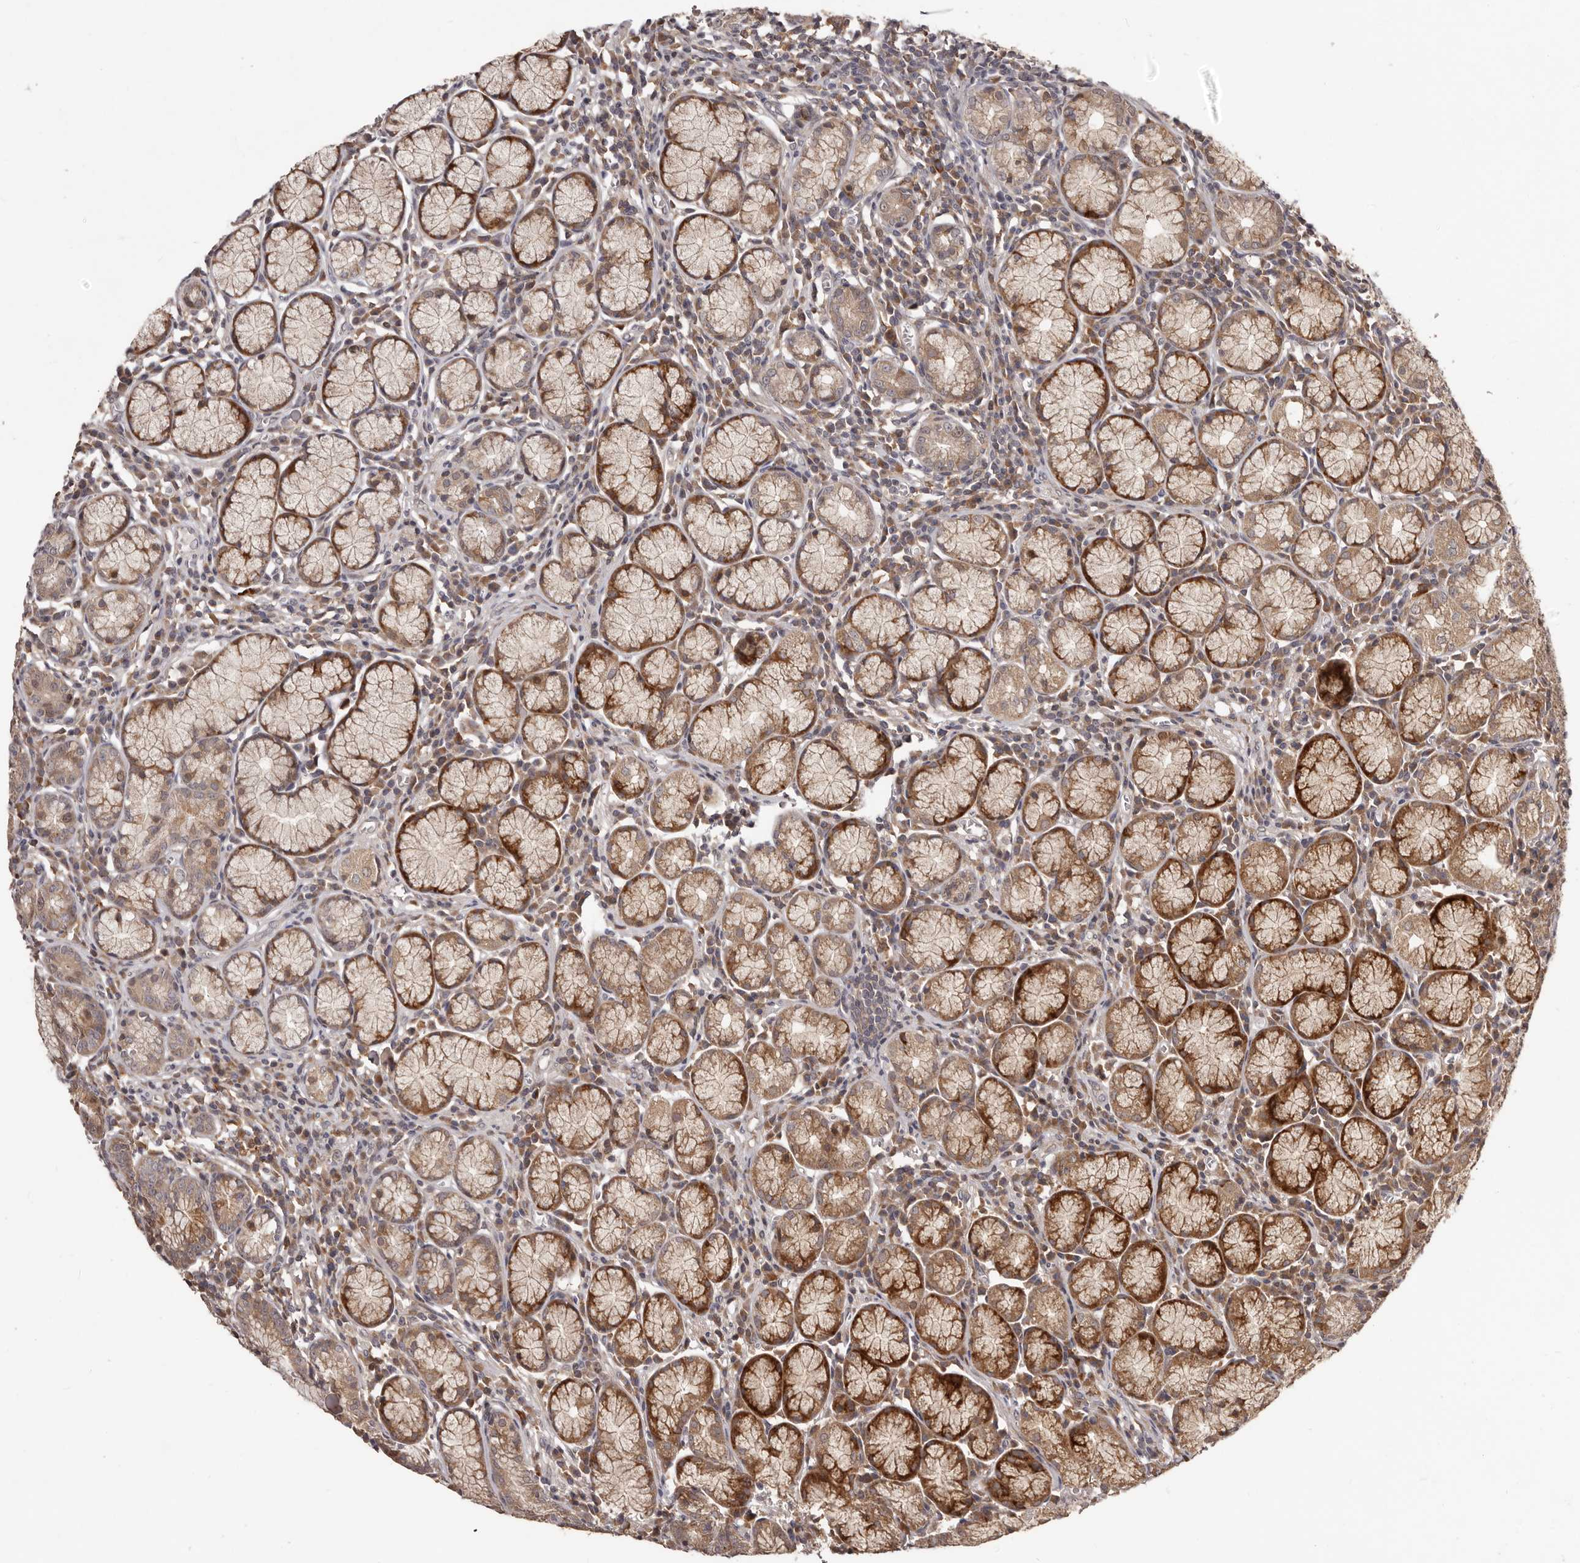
{"staining": {"intensity": "moderate", "quantity": ">75%", "location": "cytoplasmic/membranous"}, "tissue": "stomach", "cell_type": "Glandular cells", "image_type": "normal", "snomed": [{"axis": "morphology", "description": "Normal tissue, NOS"}, {"axis": "topography", "description": "Stomach"}], "caption": "Stomach stained with immunohistochemistry demonstrates moderate cytoplasmic/membranous expression in about >75% of glandular cells.", "gene": "RNF187", "patient": {"sex": "male", "age": 55}}